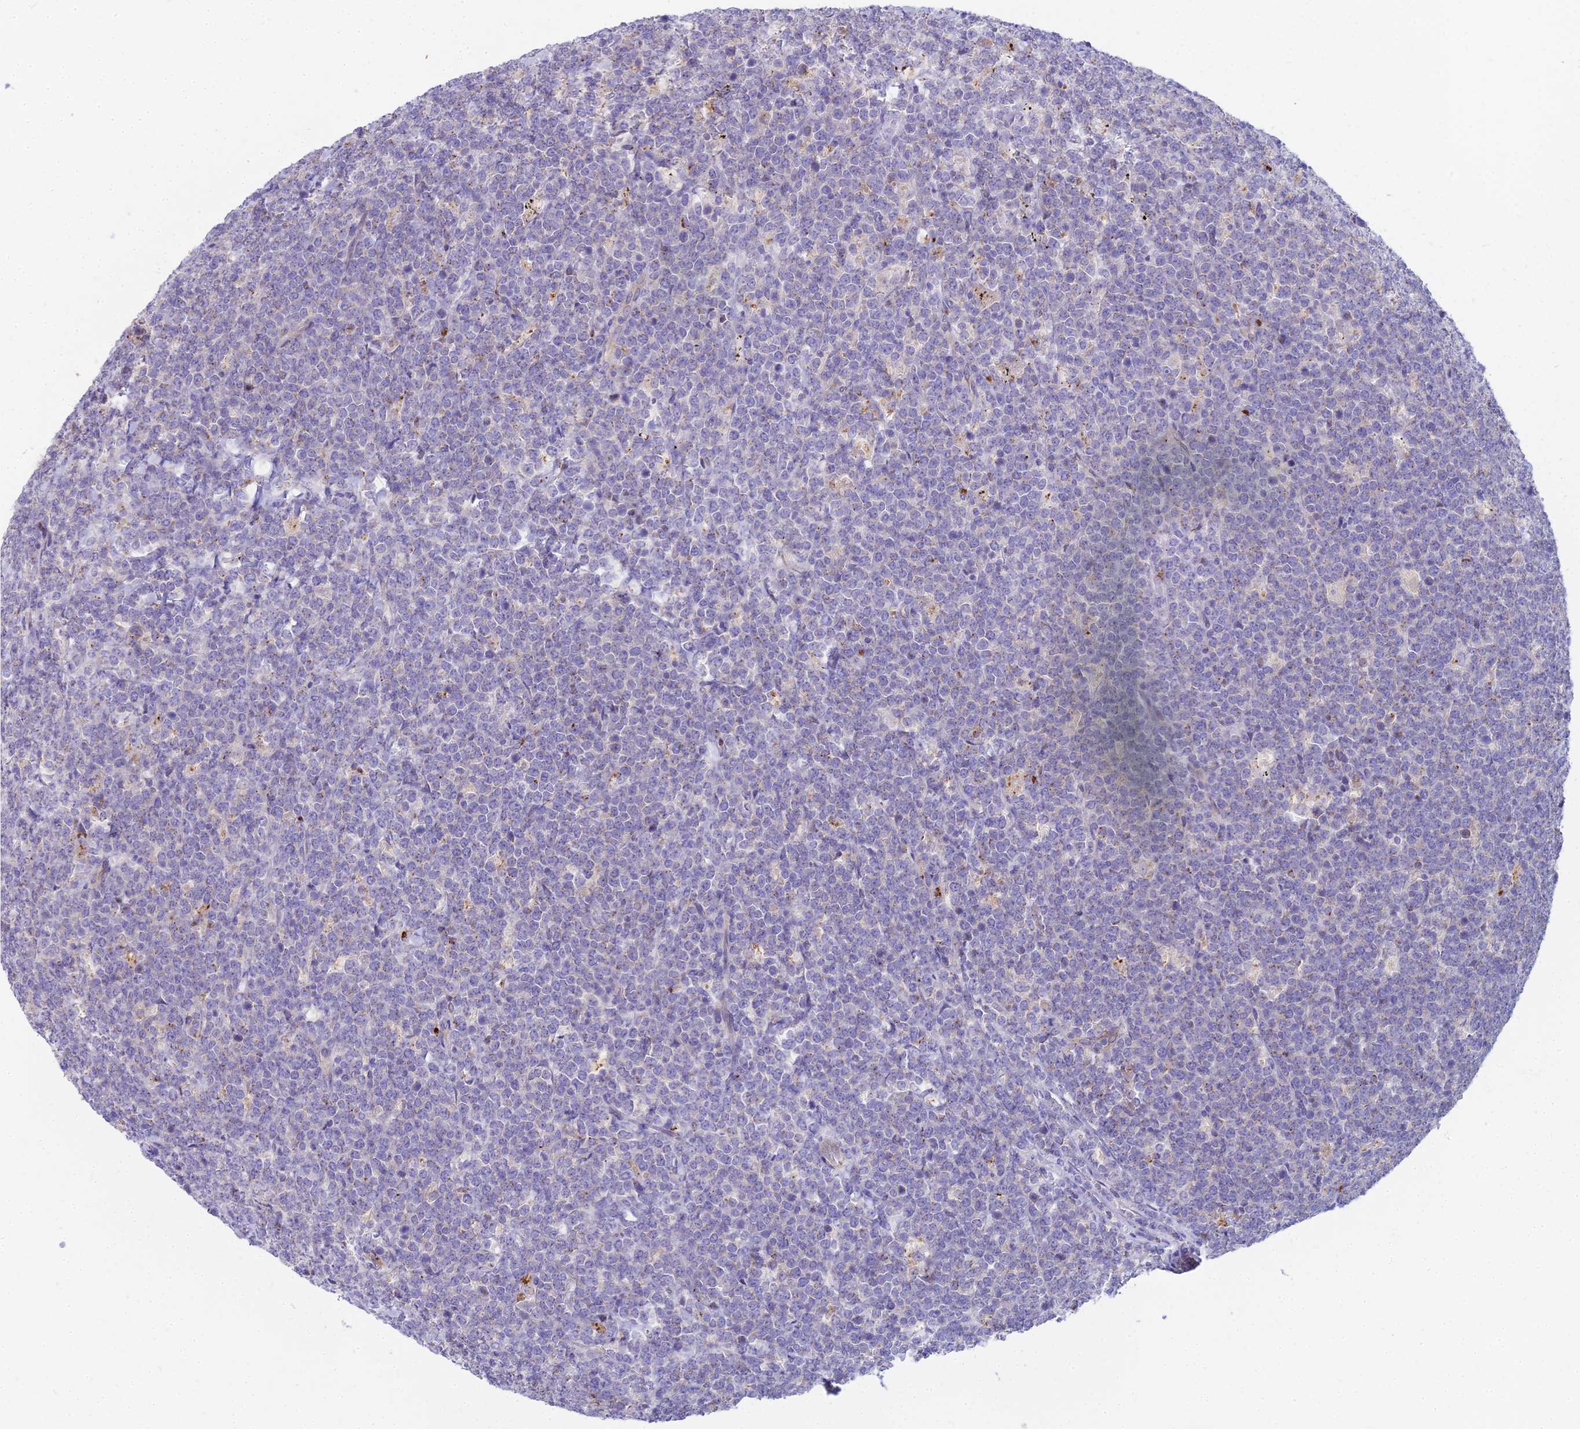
{"staining": {"intensity": "negative", "quantity": "none", "location": "none"}, "tissue": "lymphoma", "cell_type": "Tumor cells", "image_type": "cancer", "snomed": [{"axis": "morphology", "description": "Malignant lymphoma, non-Hodgkin's type, High grade"}, {"axis": "topography", "description": "Small intestine"}], "caption": "IHC image of human lymphoma stained for a protein (brown), which exhibits no expression in tumor cells. Nuclei are stained in blue.", "gene": "HLA-DOA", "patient": {"sex": "male", "age": 8}}